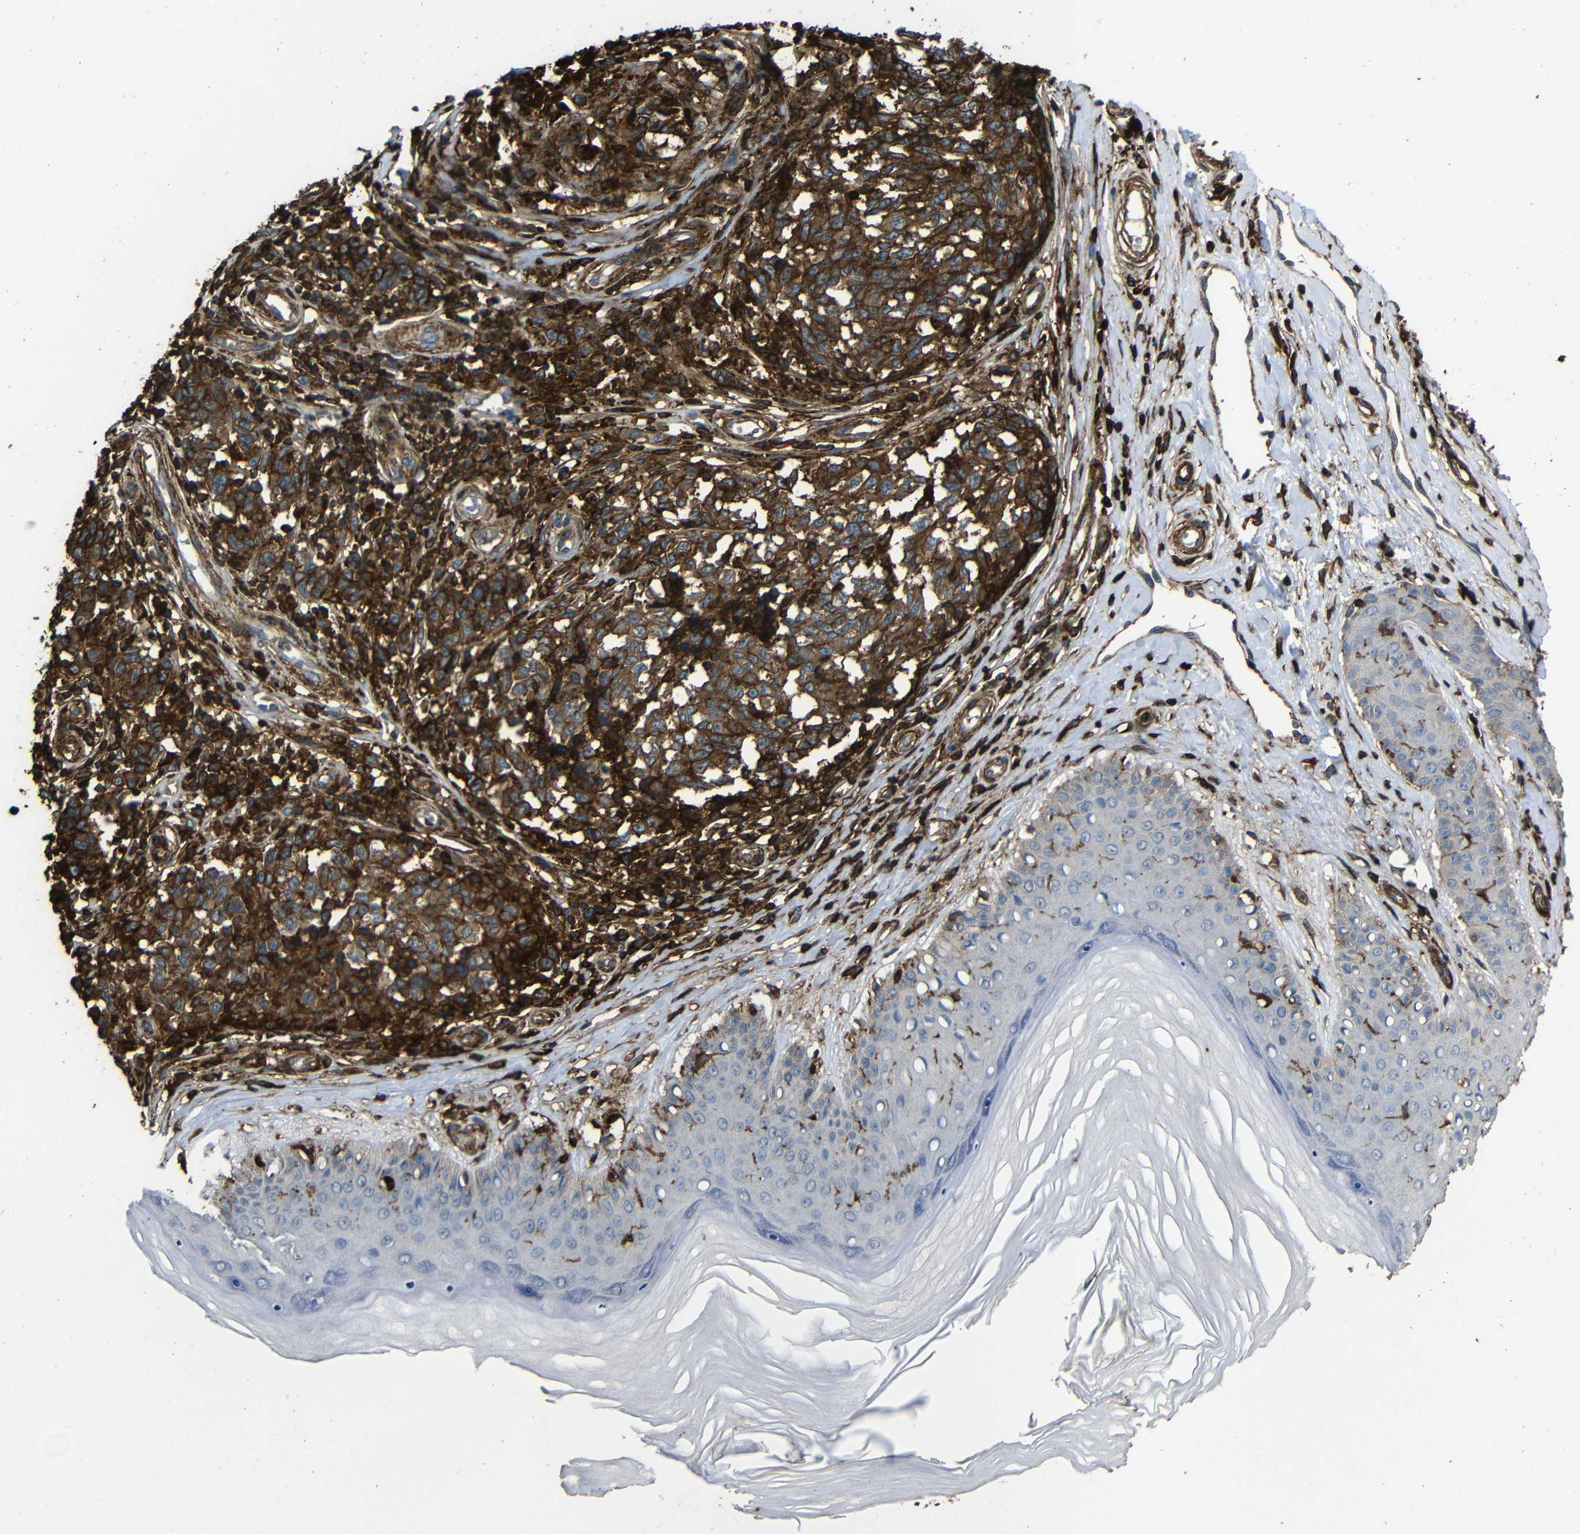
{"staining": {"intensity": "moderate", "quantity": ">75%", "location": "cytoplasmic/membranous"}, "tissue": "melanoma", "cell_type": "Tumor cells", "image_type": "cancer", "snomed": [{"axis": "morphology", "description": "Malignant melanoma, NOS"}, {"axis": "topography", "description": "Skin"}], "caption": "Protein analysis of malignant melanoma tissue shows moderate cytoplasmic/membranous staining in about >75% of tumor cells.", "gene": "ADGRE5", "patient": {"sex": "female", "age": 64}}